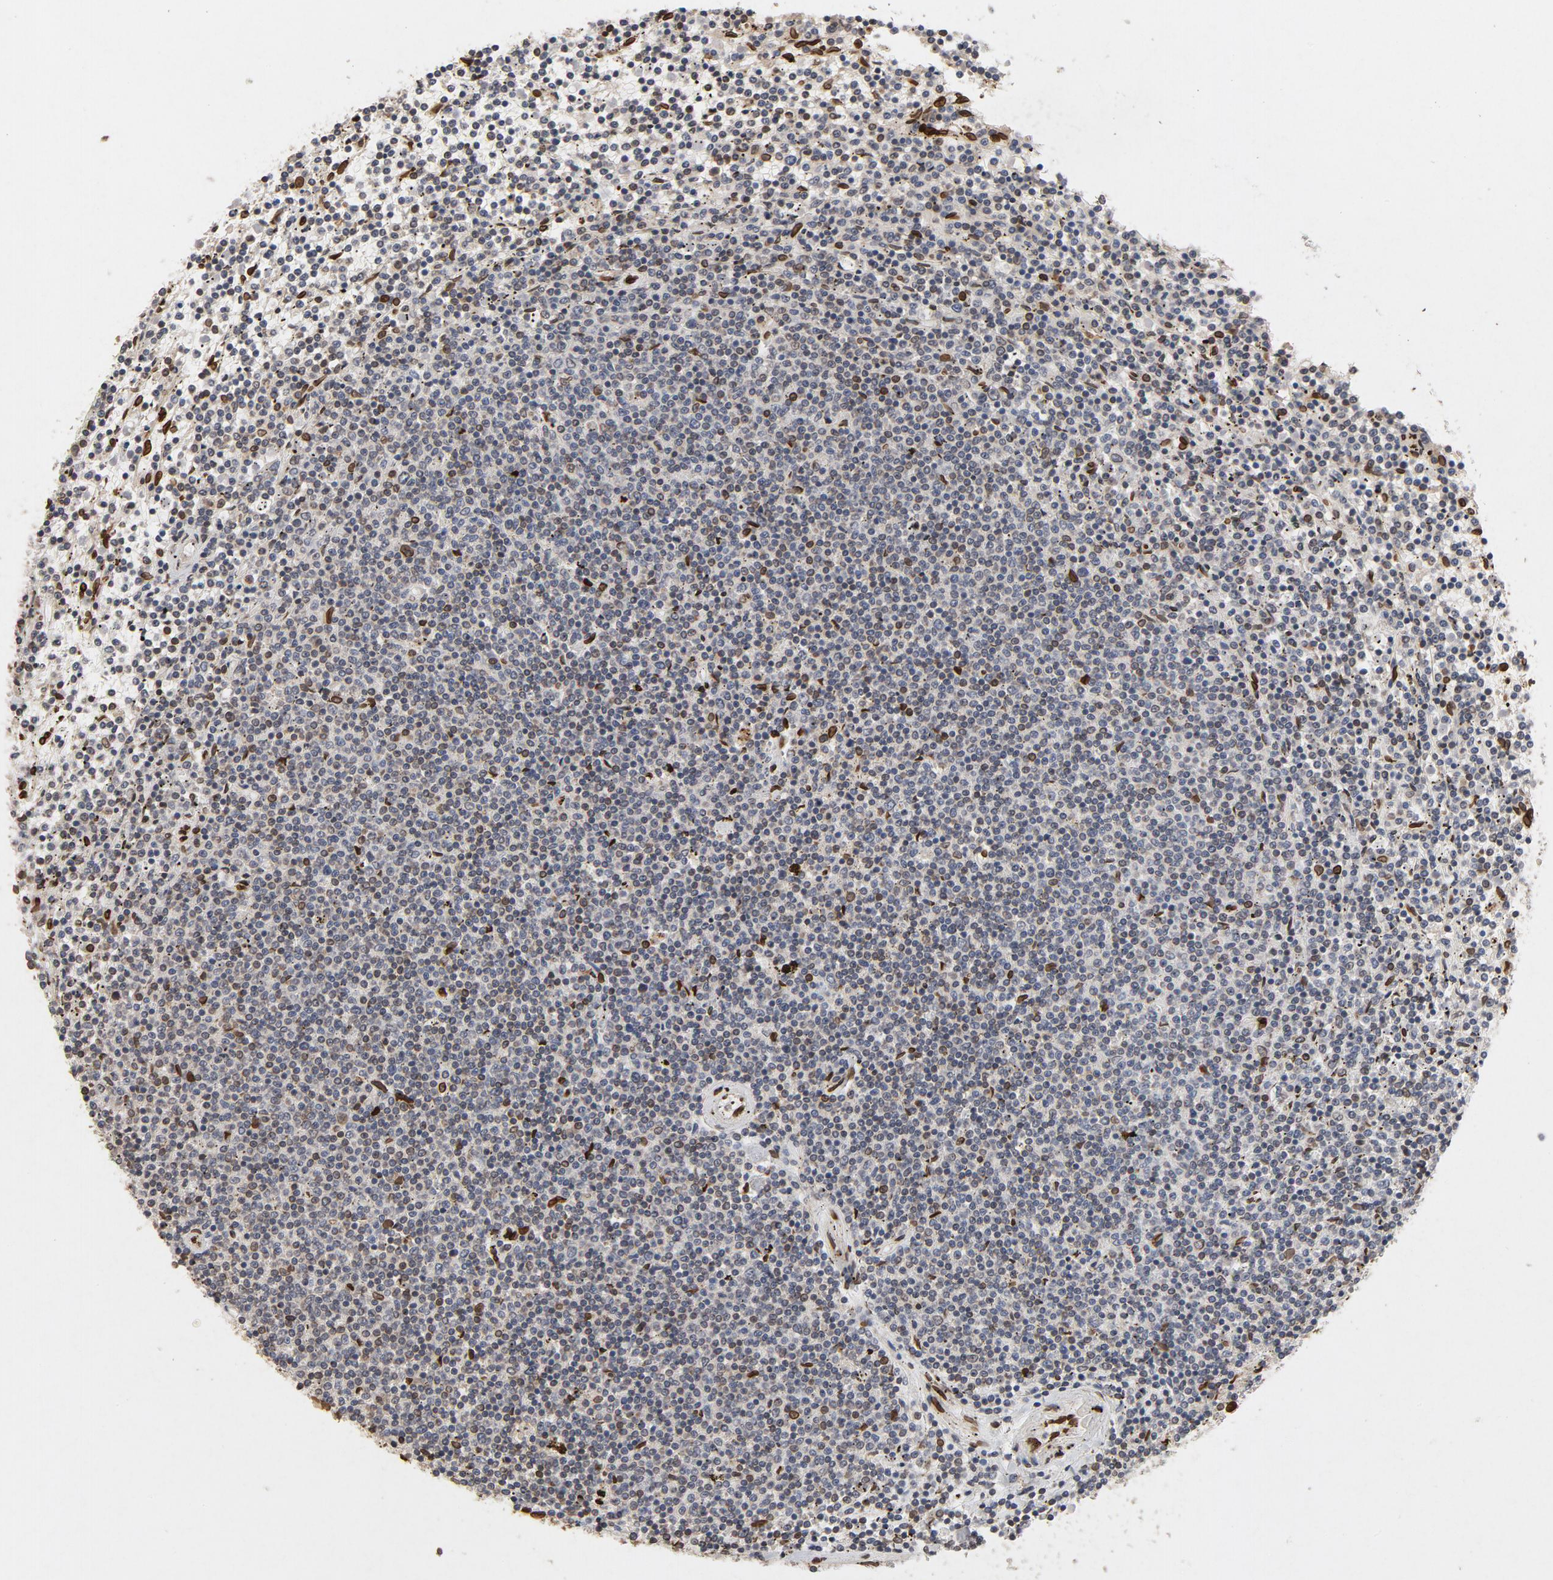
{"staining": {"intensity": "moderate", "quantity": "<25%", "location": "cytoplasmic/membranous,nuclear"}, "tissue": "lymphoma", "cell_type": "Tumor cells", "image_type": "cancer", "snomed": [{"axis": "morphology", "description": "Malignant lymphoma, non-Hodgkin's type, Low grade"}, {"axis": "topography", "description": "Spleen"}], "caption": "Lymphoma was stained to show a protein in brown. There is low levels of moderate cytoplasmic/membranous and nuclear positivity in approximately <25% of tumor cells. Using DAB (brown) and hematoxylin (blue) stains, captured at high magnification using brightfield microscopy.", "gene": "LMNA", "patient": {"sex": "female", "age": 50}}